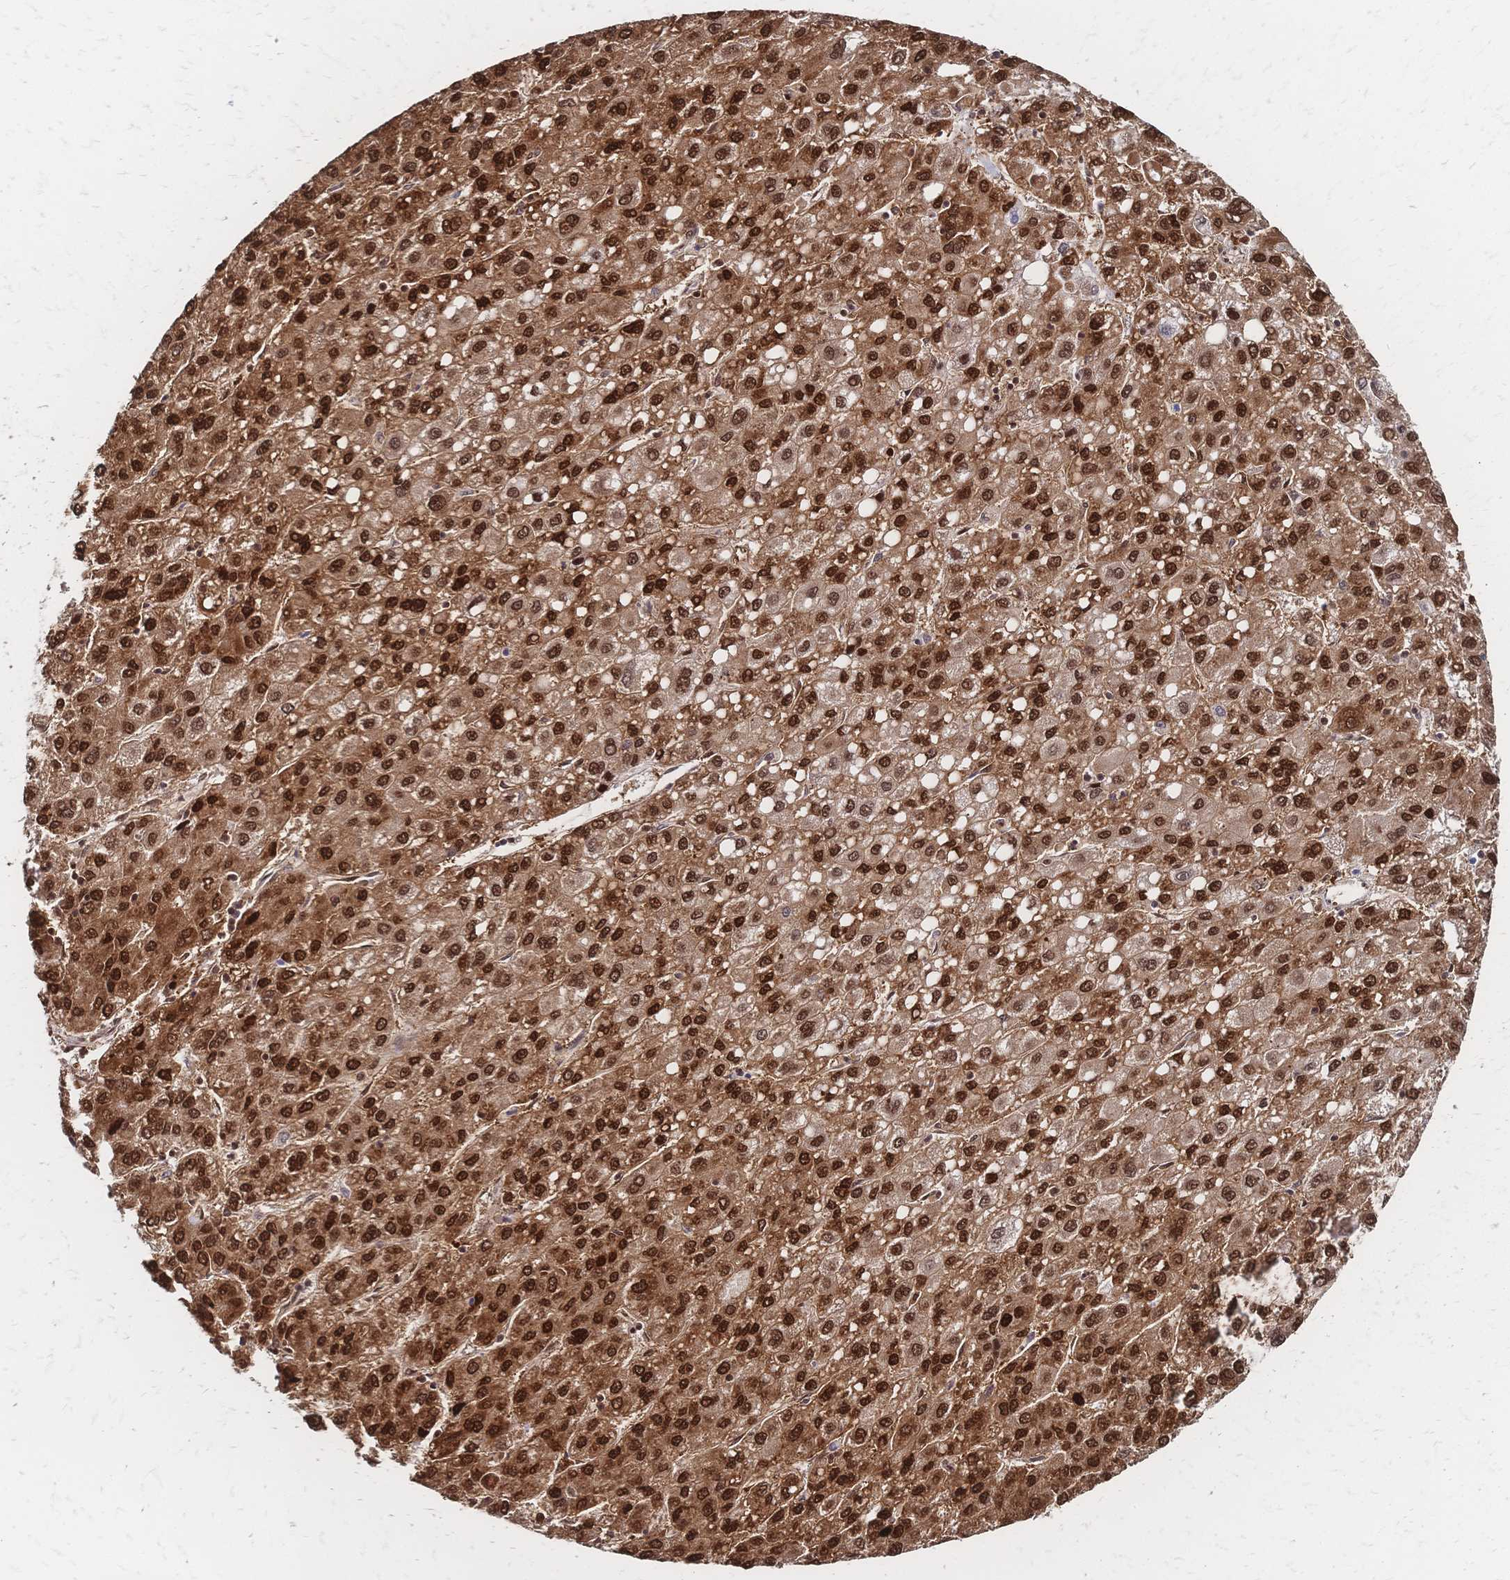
{"staining": {"intensity": "strong", "quantity": ">75%", "location": "cytoplasmic/membranous,nuclear"}, "tissue": "liver cancer", "cell_type": "Tumor cells", "image_type": "cancer", "snomed": [{"axis": "morphology", "description": "Carcinoma, Hepatocellular, NOS"}, {"axis": "topography", "description": "Liver"}], "caption": "Liver cancer (hepatocellular carcinoma) stained with a protein marker demonstrates strong staining in tumor cells.", "gene": "HDGF", "patient": {"sex": "female", "age": 82}}